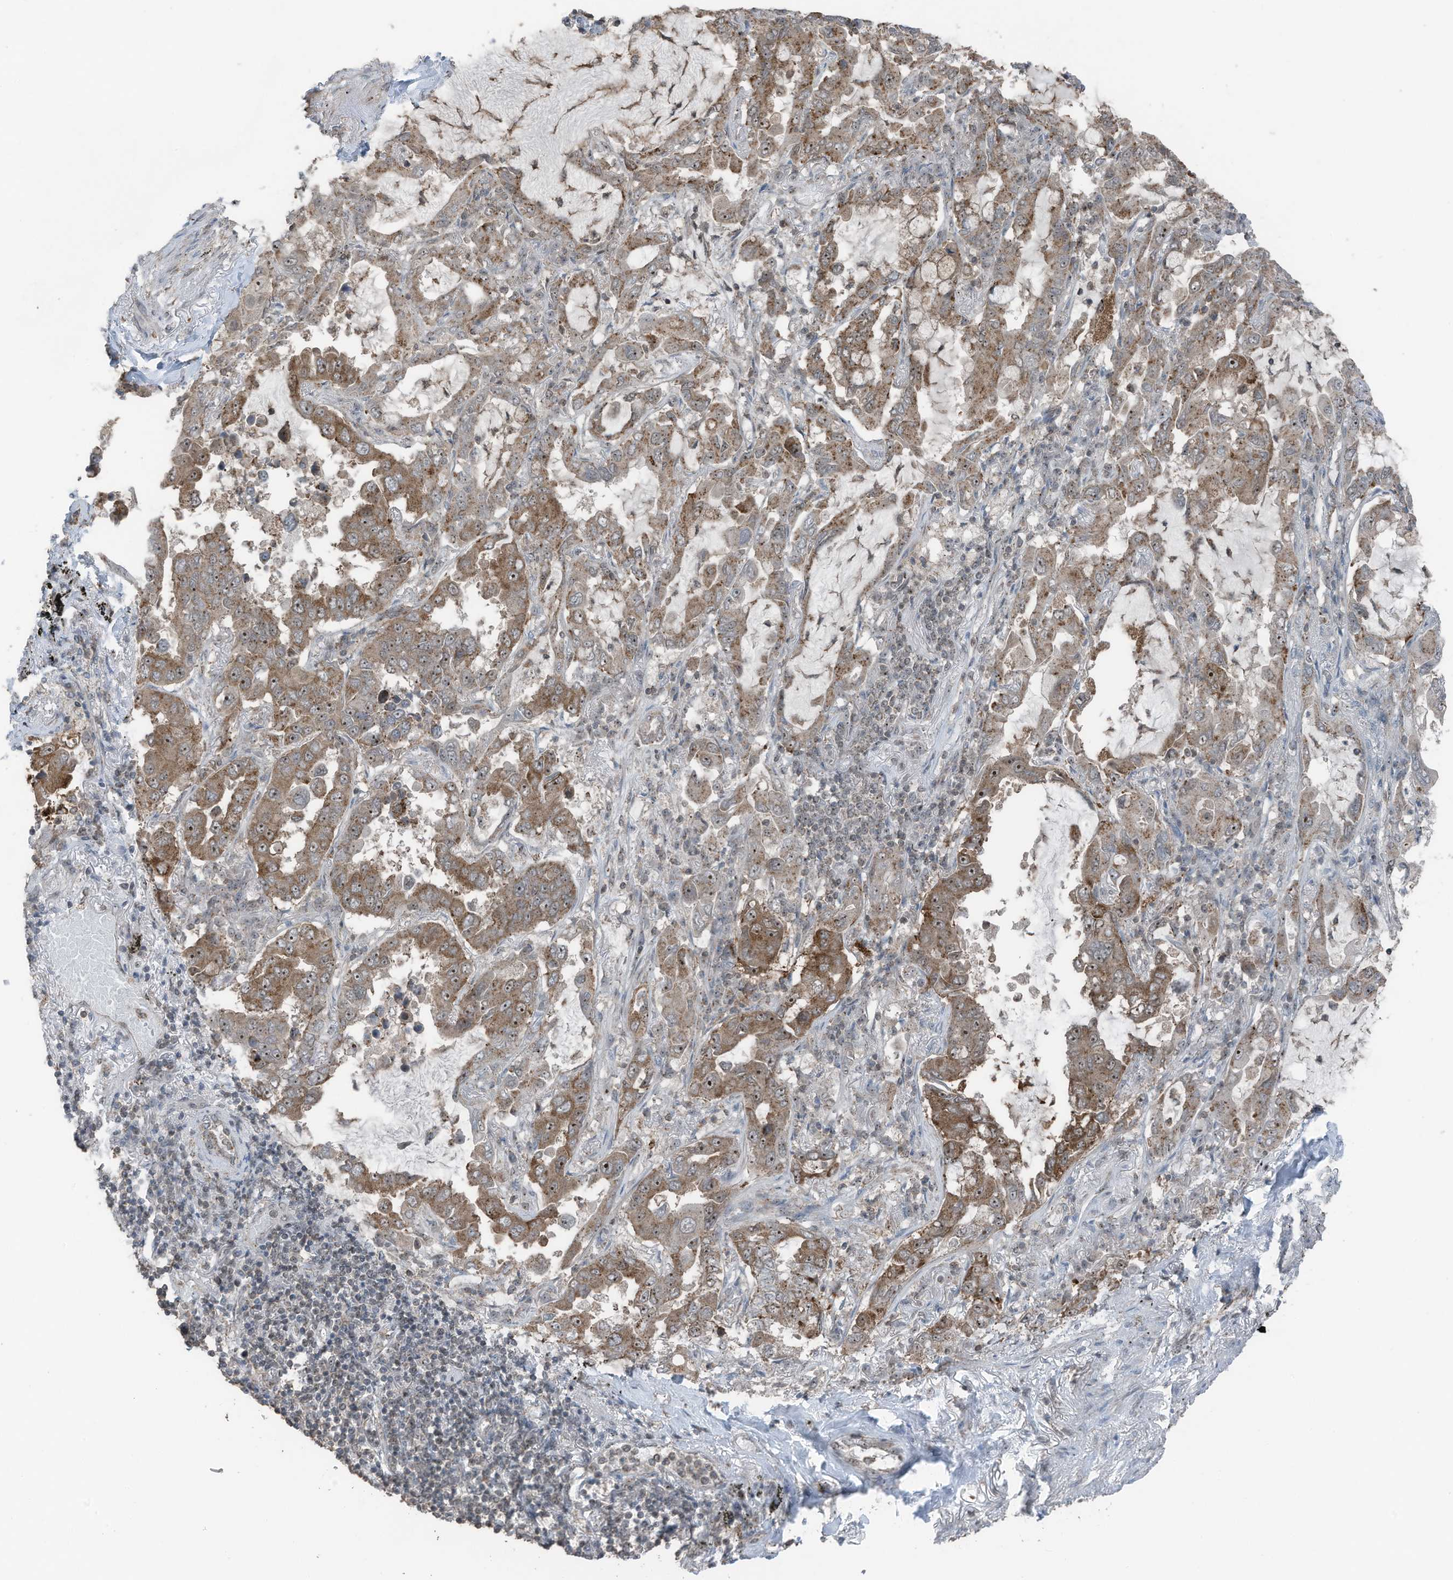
{"staining": {"intensity": "moderate", "quantity": ">75%", "location": "cytoplasmic/membranous,nuclear"}, "tissue": "lung cancer", "cell_type": "Tumor cells", "image_type": "cancer", "snomed": [{"axis": "morphology", "description": "Adenocarcinoma, NOS"}, {"axis": "topography", "description": "Lung"}], "caption": "Human lung adenocarcinoma stained for a protein (brown) demonstrates moderate cytoplasmic/membranous and nuclear positive positivity in about >75% of tumor cells.", "gene": "UTP3", "patient": {"sex": "male", "age": 64}}